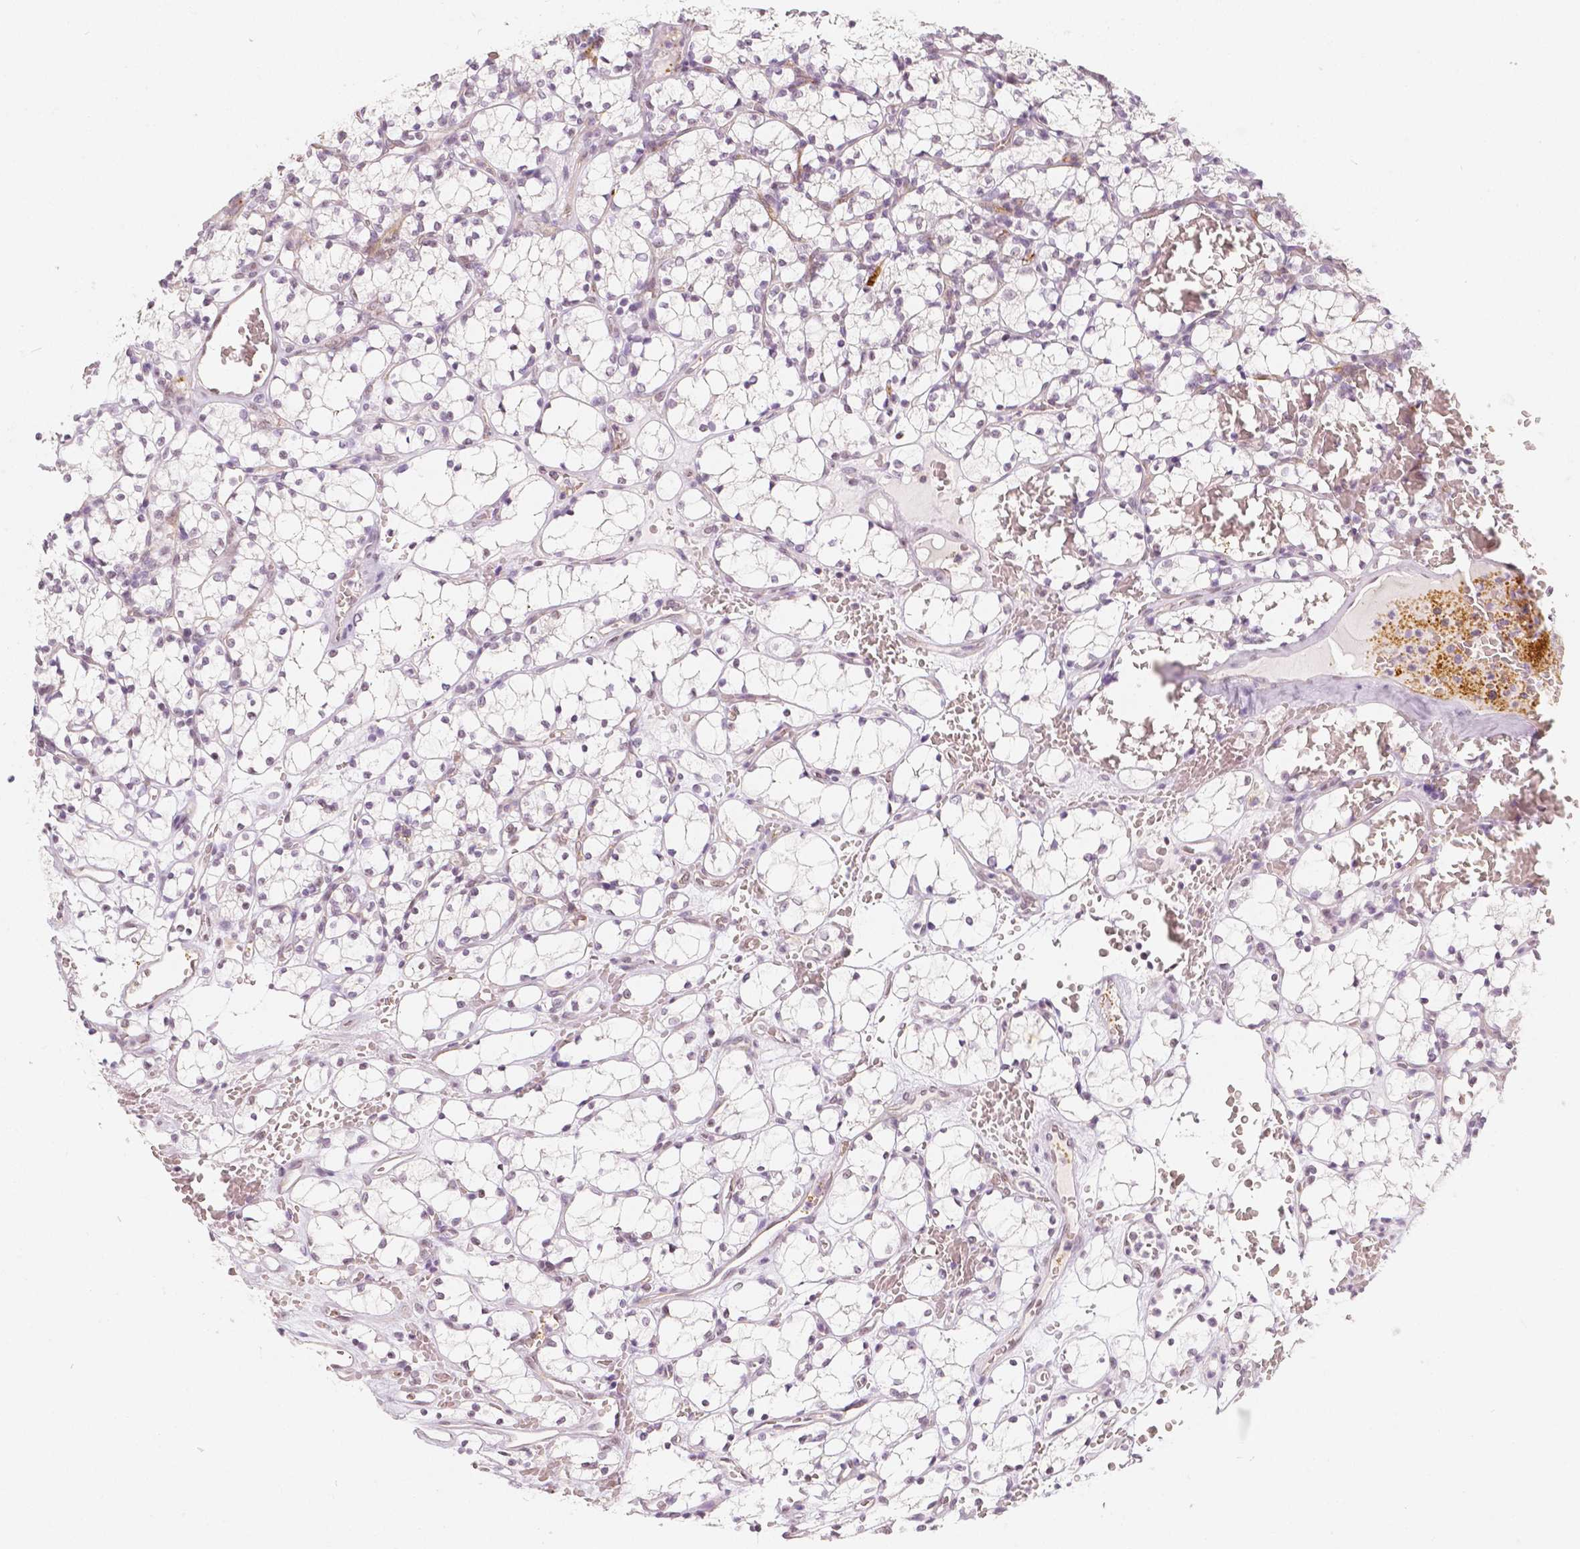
{"staining": {"intensity": "negative", "quantity": "none", "location": "none"}, "tissue": "renal cancer", "cell_type": "Tumor cells", "image_type": "cancer", "snomed": [{"axis": "morphology", "description": "Adenocarcinoma, NOS"}, {"axis": "topography", "description": "Kidney"}], "caption": "Tumor cells show no significant protein positivity in renal cancer (adenocarcinoma).", "gene": "KDM5B", "patient": {"sex": "female", "age": 69}}